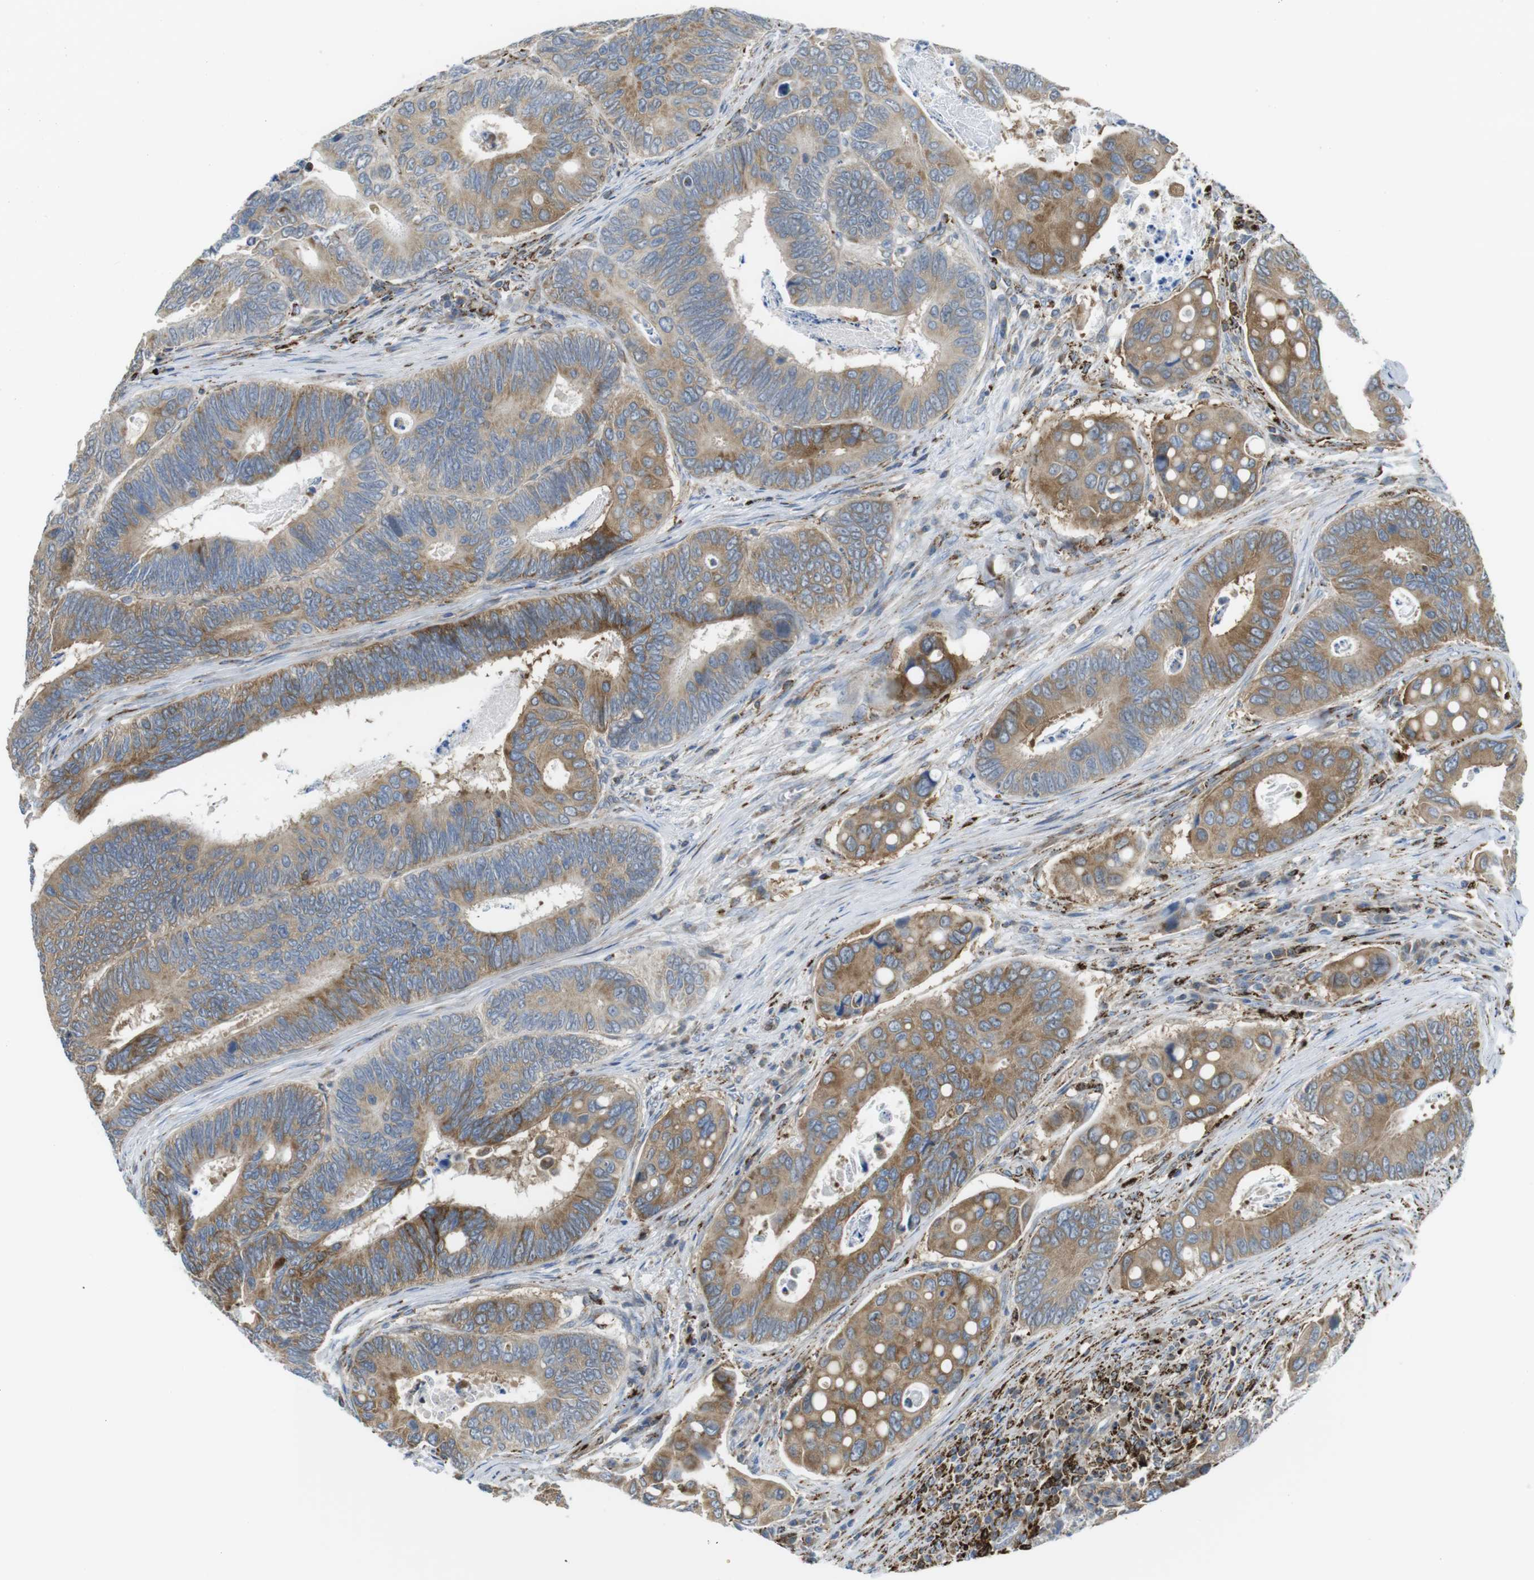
{"staining": {"intensity": "moderate", "quantity": "25%-75%", "location": "cytoplasmic/membranous"}, "tissue": "colorectal cancer", "cell_type": "Tumor cells", "image_type": "cancer", "snomed": [{"axis": "morphology", "description": "Inflammation, NOS"}, {"axis": "morphology", "description": "Adenocarcinoma, NOS"}, {"axis": "topography", "description": "Colon"}], "caption": "A brown stain labels moderate cytoplasmic/membranous staining of a protein in human adenocarcinoma (colorectal) tumor cells.", "gene": "KCNE3", "patient": {"sex": "male", "age": 72}}